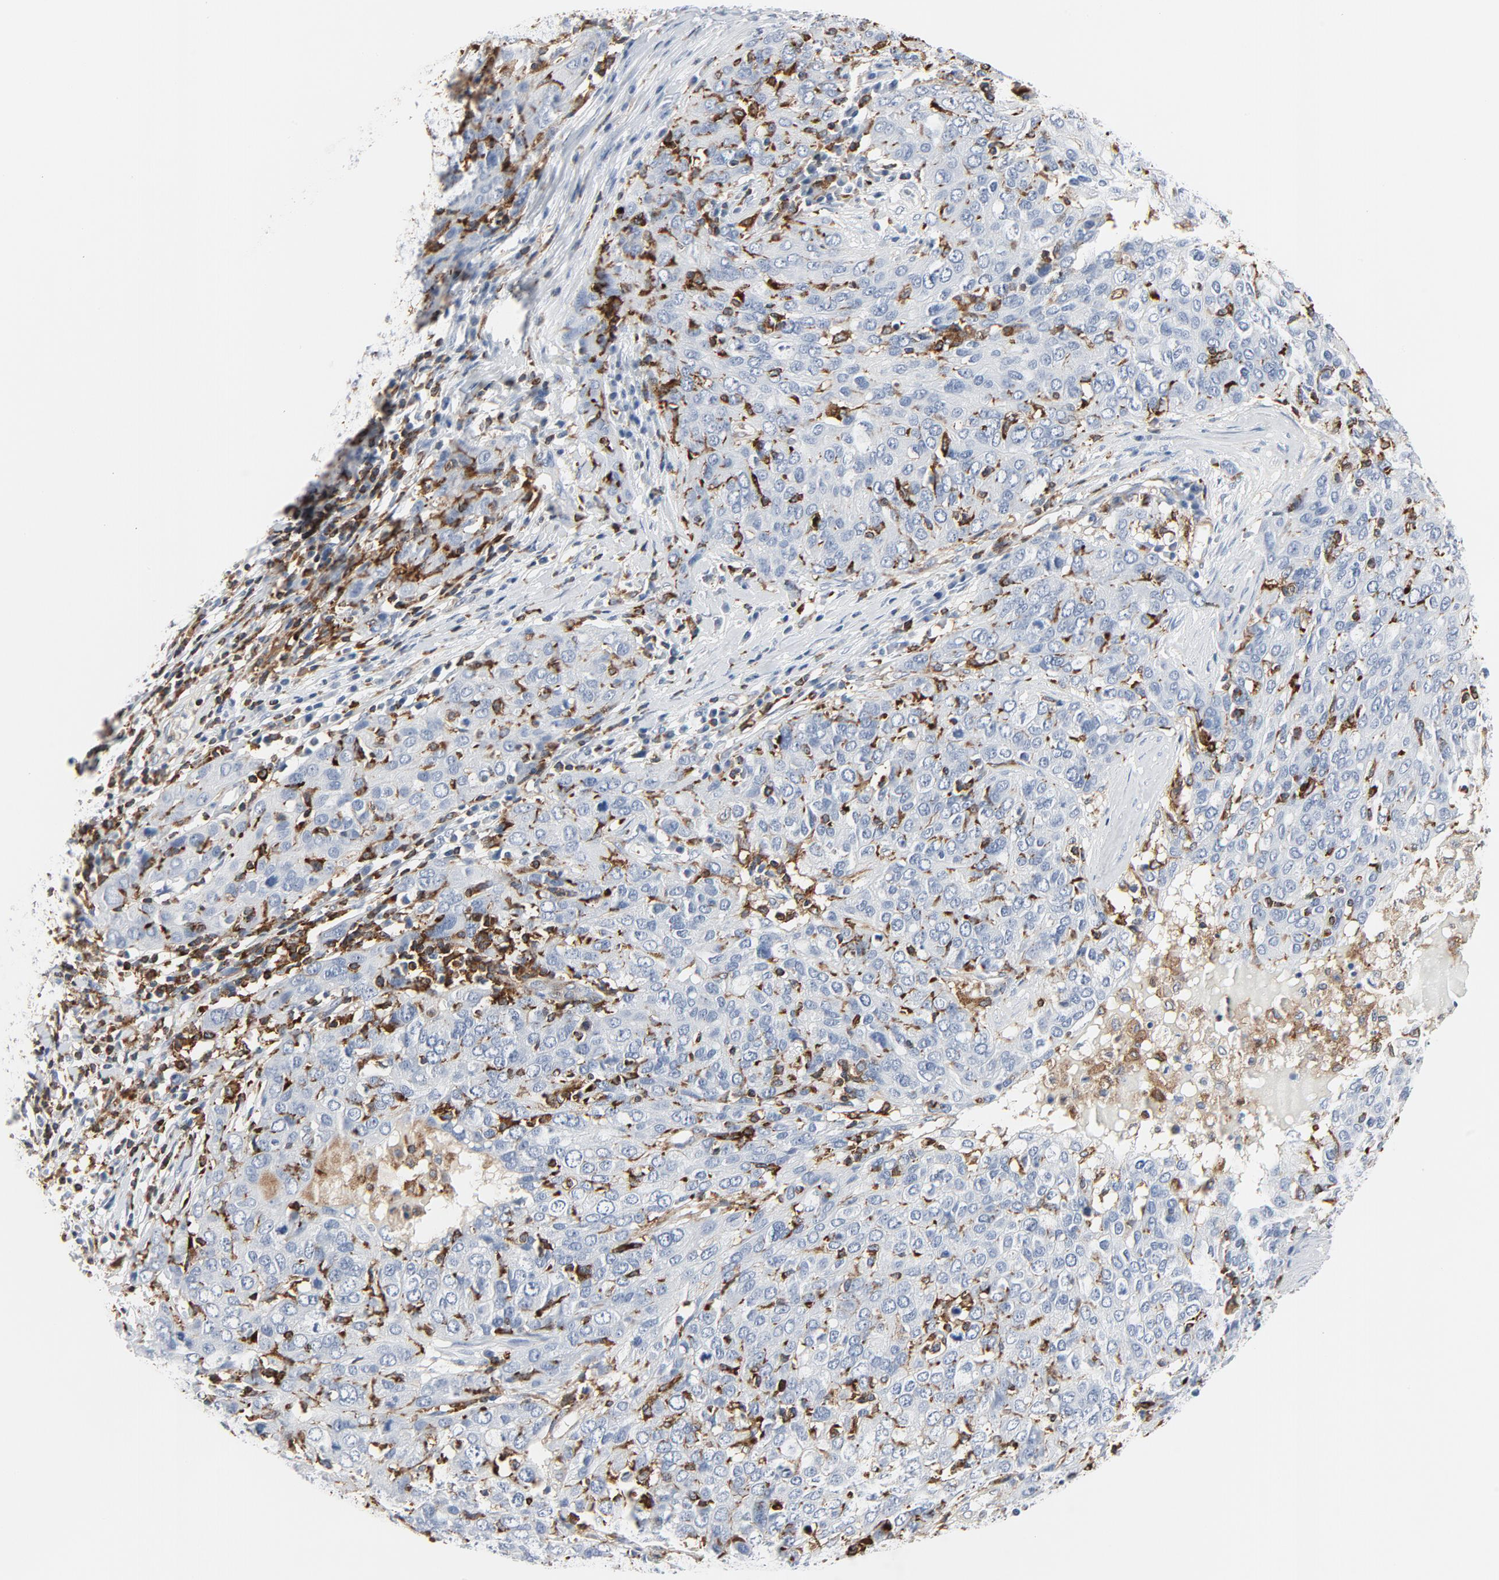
{"staining": {"intensity": "negative", "quantity": "none", "location": "none"}, "tissue": "ovarian cancer", "cell_type": "Tumor cells", "image_type": "cancer", "snomed": [{"axis": "morphology", "description": "Carcinoma, endometroid"}, {"axis": "topography", "description": "Ovary"}], "caption": "This micrograph is of endometroid carcinoma (ovarian) stained with IHC to label a protein in brown with the nuclei are counter-stained blue. There is no positivity in tumor cells.", "gene": "LCP2", "patient": {"sex": "female", "age": 50}}